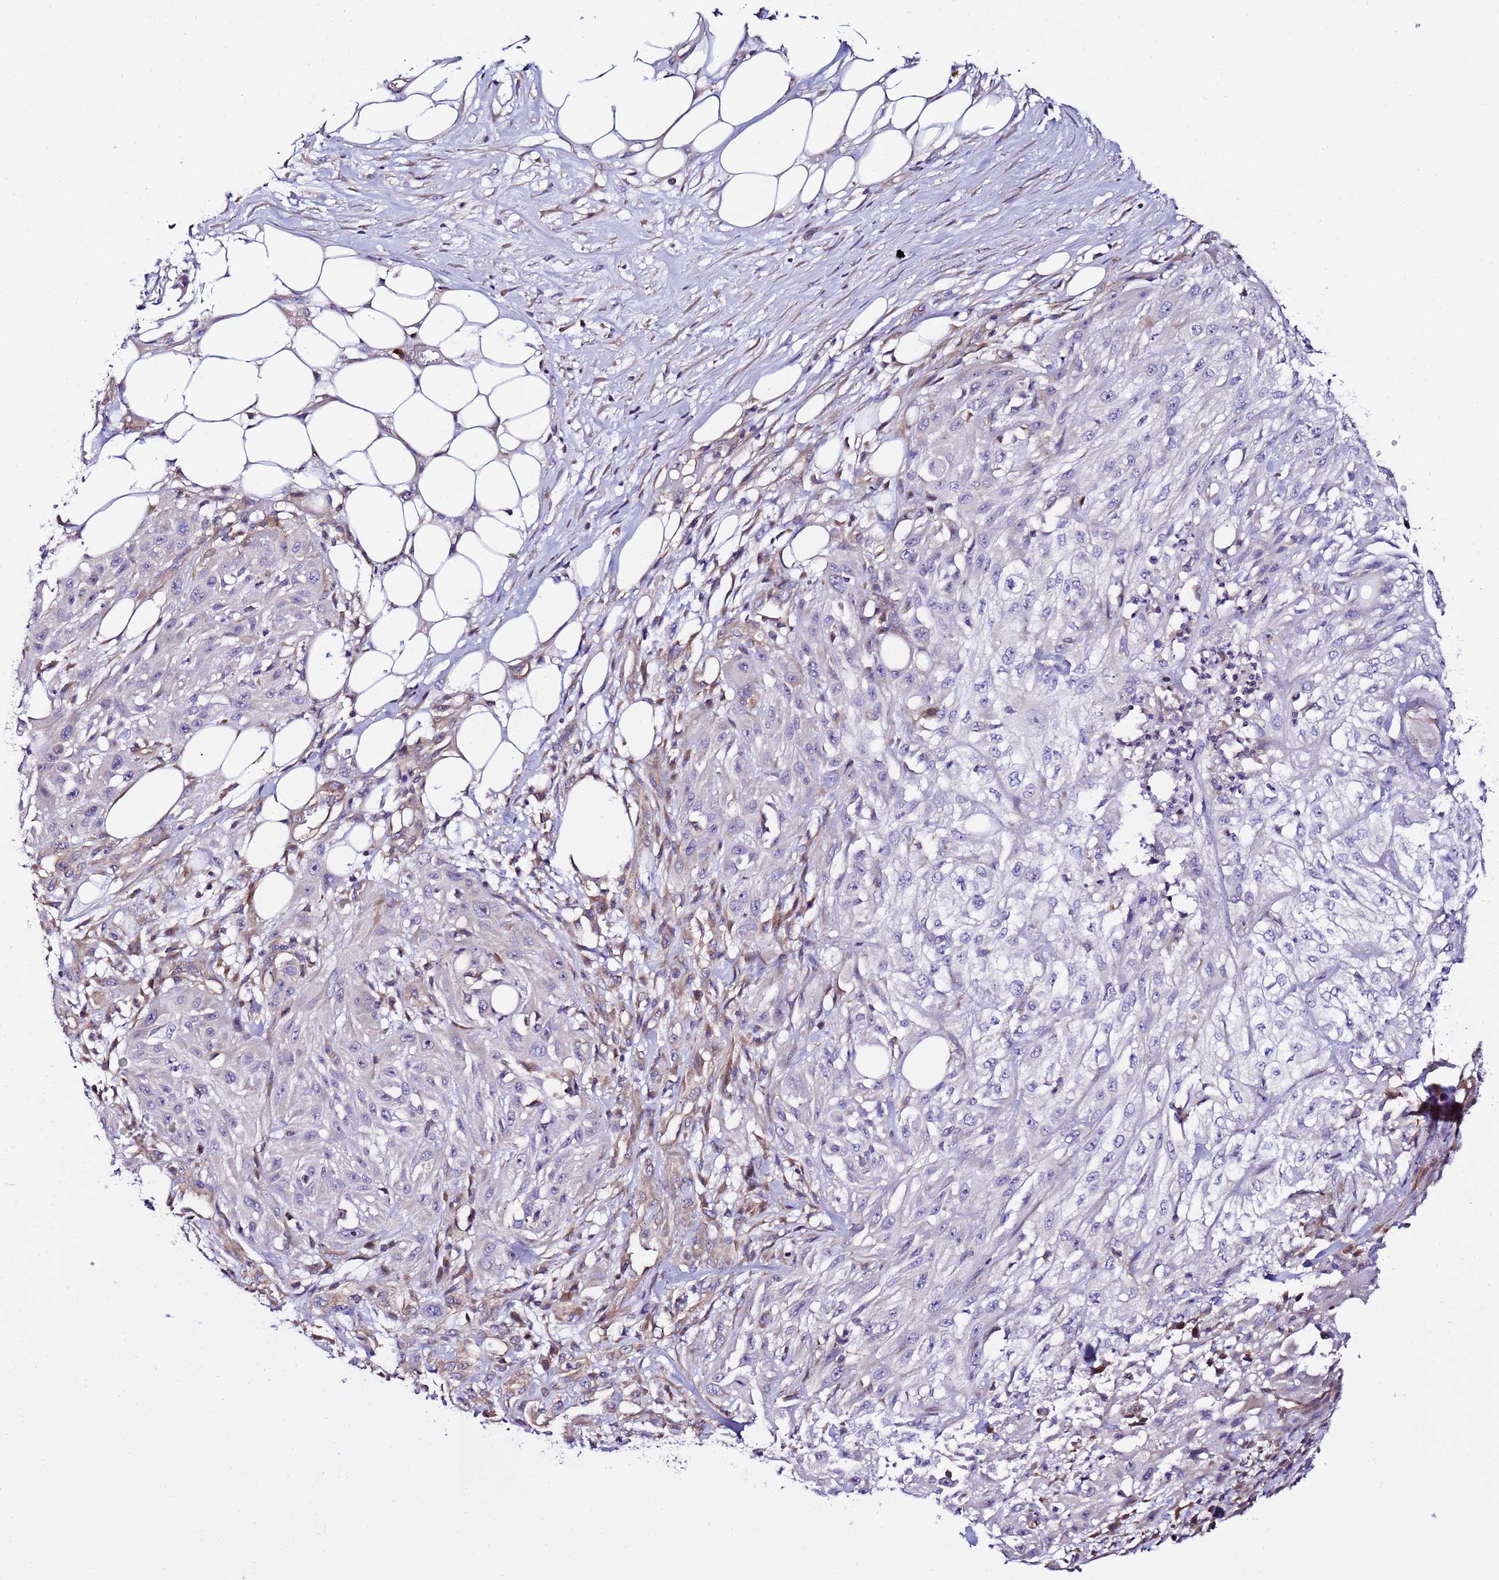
{"staining": {"intensity": "negative", "quantity": "none", "location": "none"}, "tissue": "skin cancer", "cell_type": "Tumor cells", "image_type": "cancer", "snomed": [{"axis": "morphology", "description": "Squamous cell carcinoma, NOS"}, {"axis": "morphology", "description": "Squamous cell carcinoma, metastatic, NOS"}, {"axis": "topography", "description": "Skin"}, {"axis": "topography", "description": "Lymph node"}], "caption": "Immunohistochemical staining of skin squamous cell carcinoma shows no significant staining in tumor cells.", "gene": "JRKL", "patient": {"sex": "male", "age": 75}}